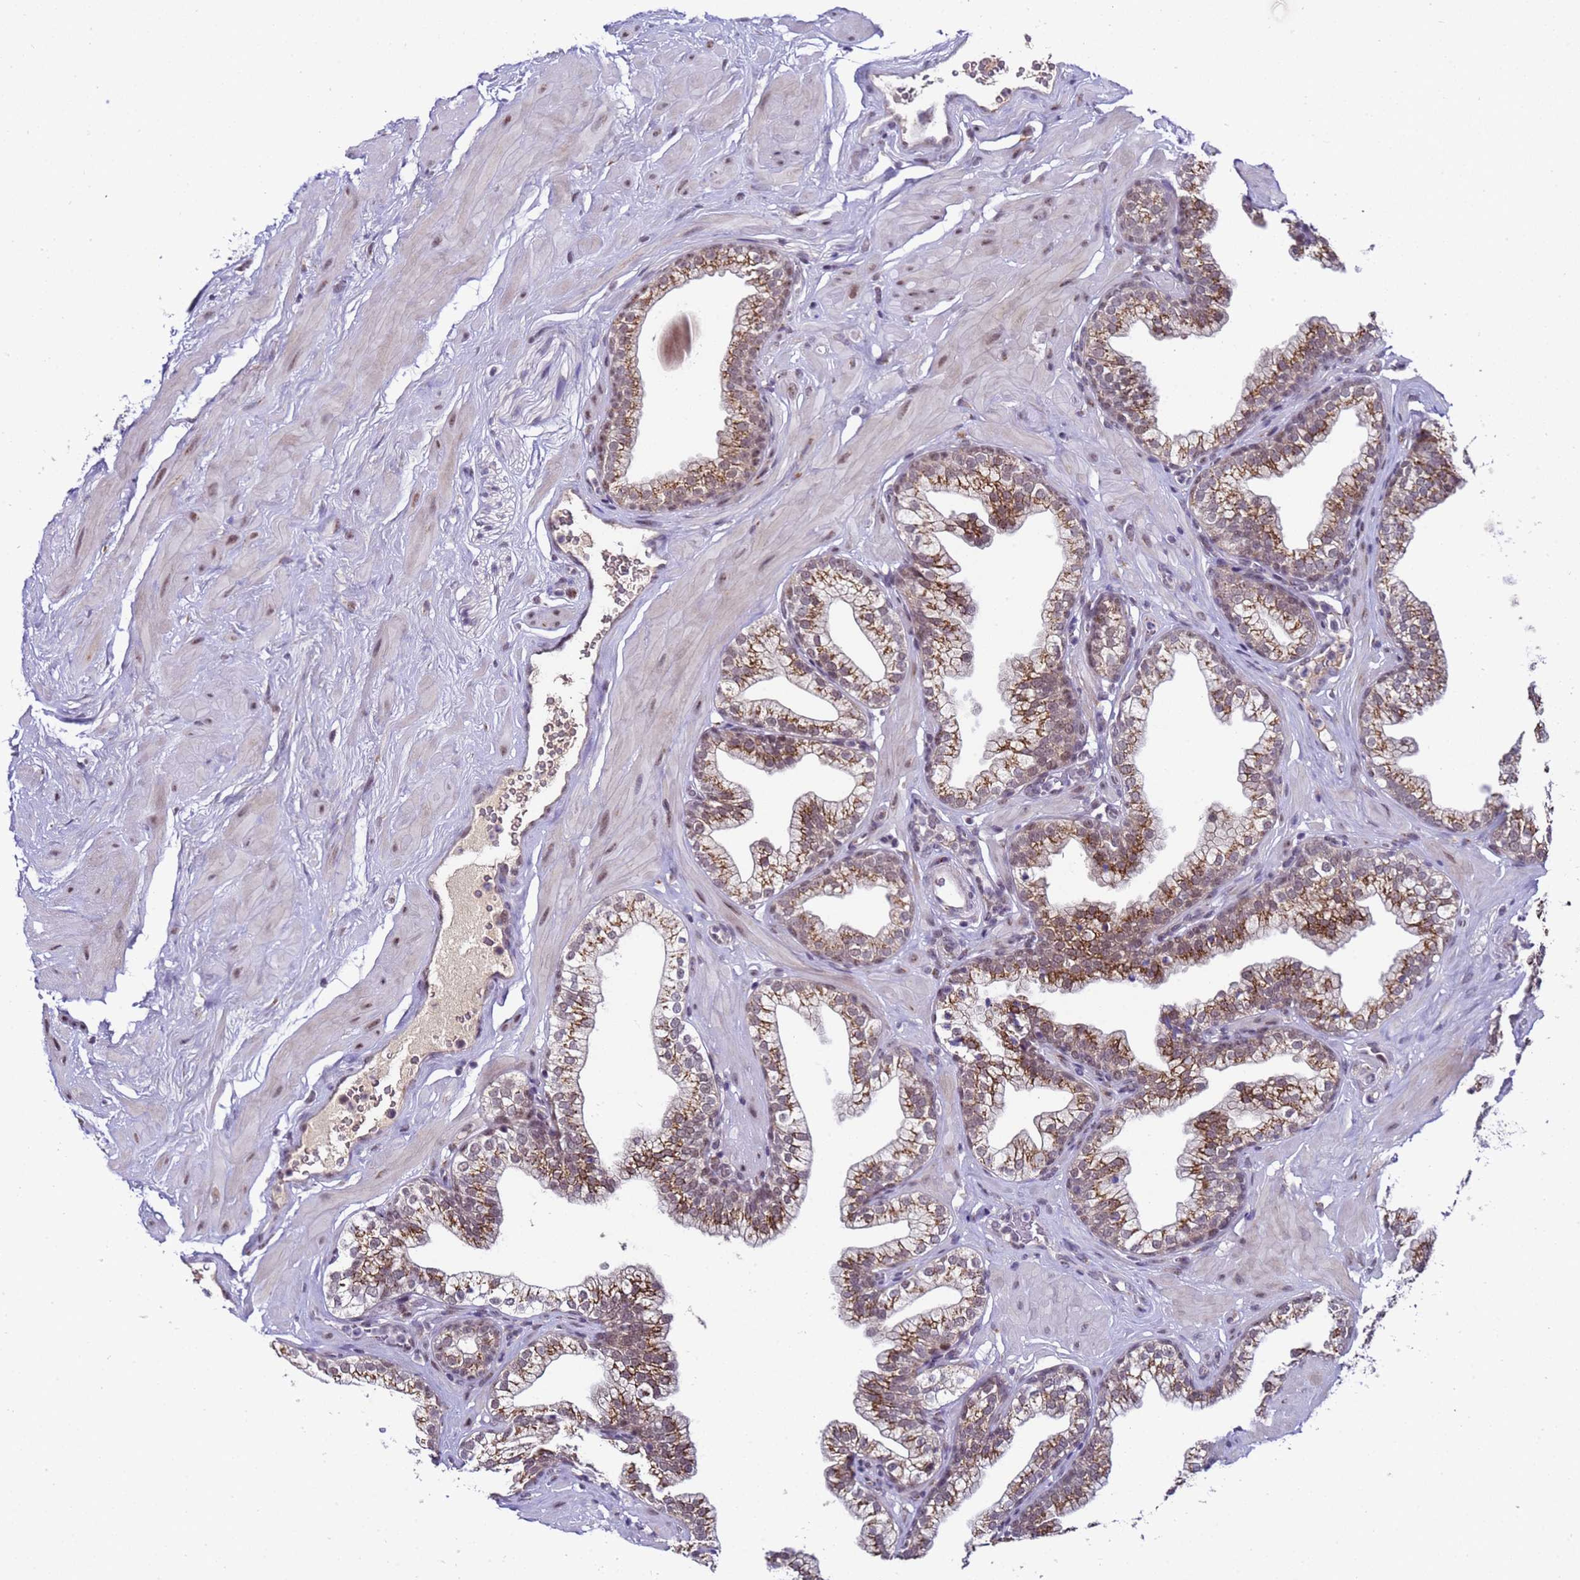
{"staining": {"intensity": "strong", "quantity": "25%-75%", "location": "cytoplasmic/membranous"}, "tissue": "prostate", "cell_type": "Glandular cells", "image_type": "normal", "snomed": [{"axis": "morphology", "description": "Normal tissue, NOS"}, {"axis": "morphology", "description": "Urothelial carcinoma, Low grade"}, {"axis": "topography", "description": "Urinary bladder"}, {"axis": "topography", "description": "Prostate"}], "caption": "Approximately 25%-75% of glandular cells in normal human prostate show strong cytoplasmic/membranous protein staining as visualized by brown immunohistochemical staining.", "gene": "C19orf47", "patient": {"sex": "male", "age": 60}}